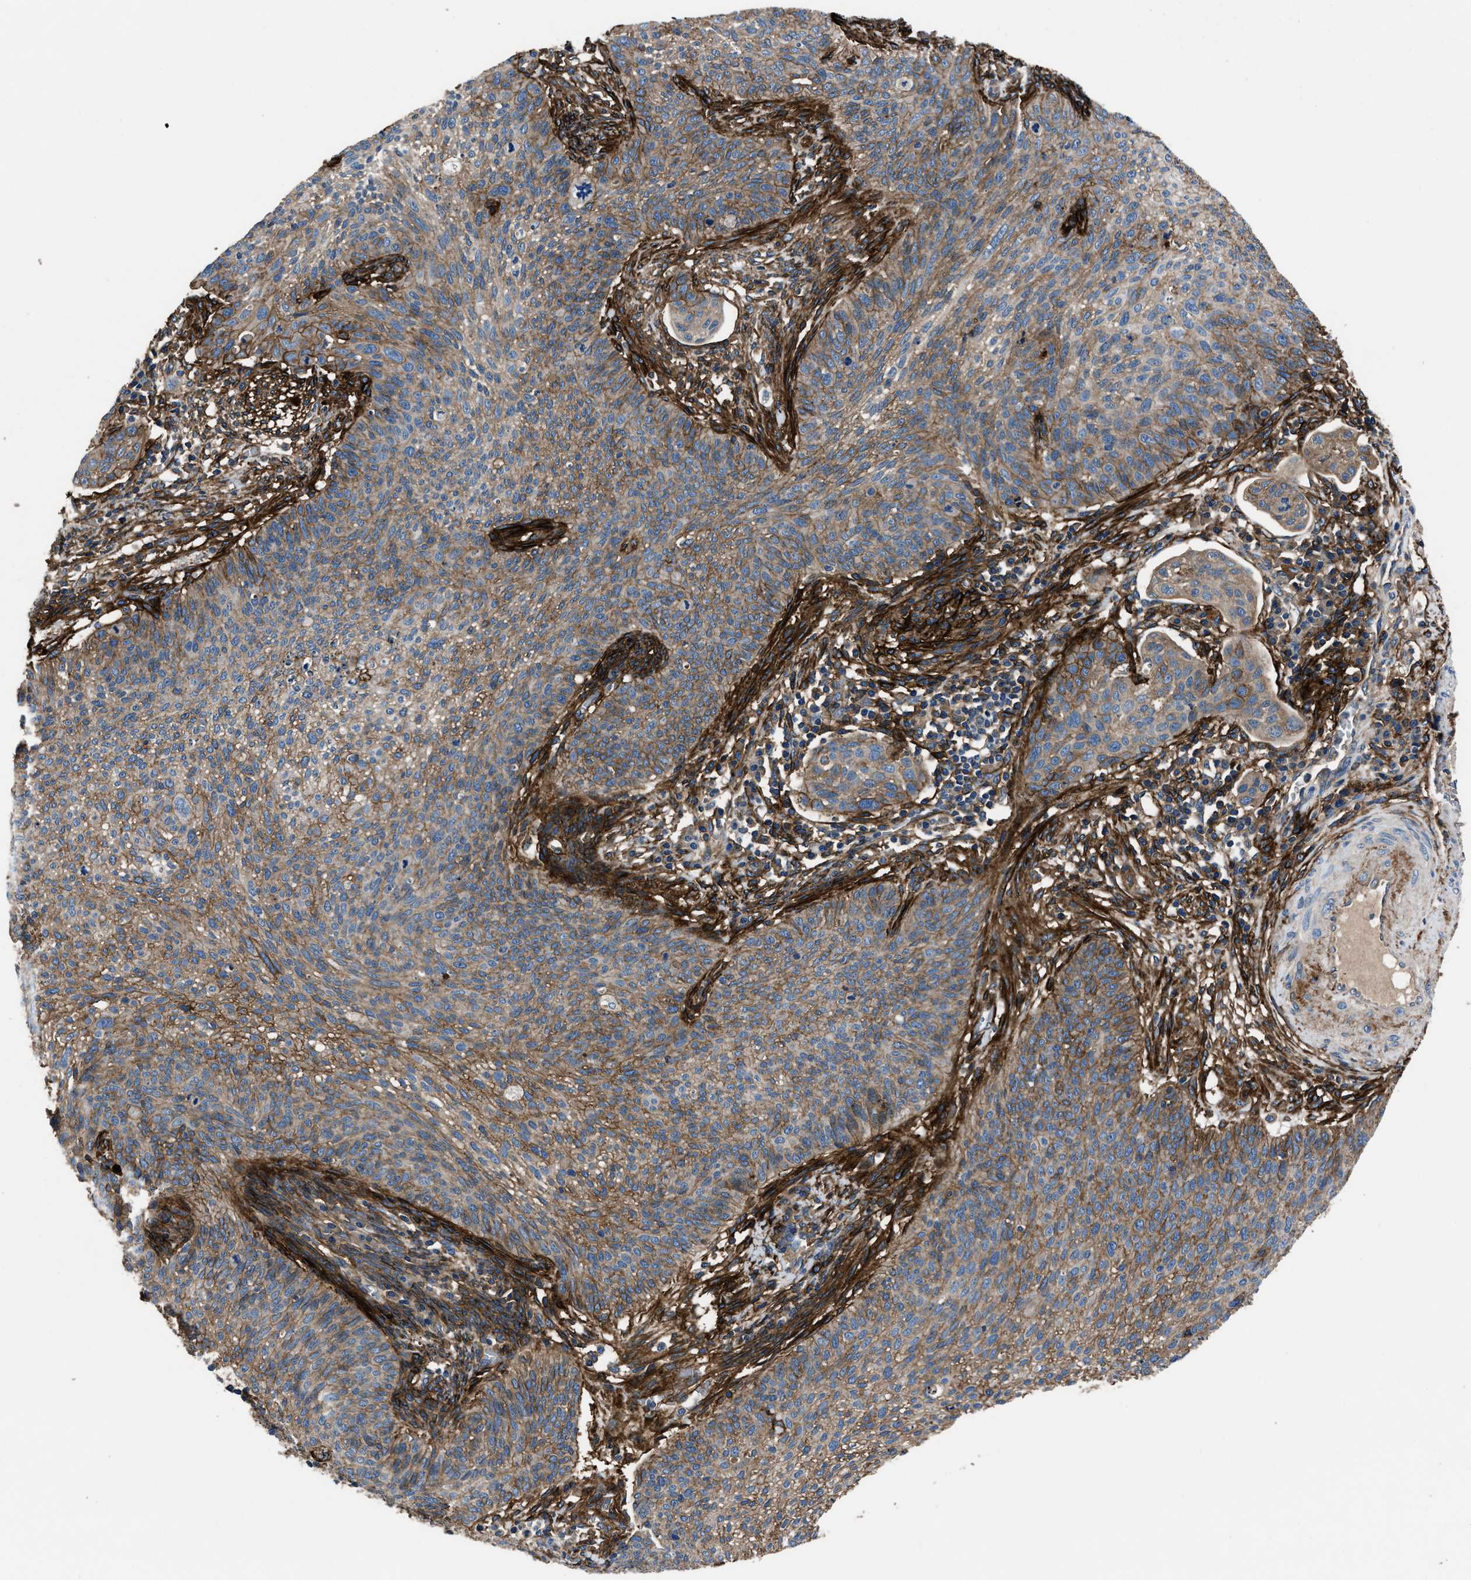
{"staining": {"intensity": "moderate", "quantity": ">75%", "location": "cytoplasmic/membranous"}, "tissue": "cervical cancer", "cell_type": "Tumor cells", "image_type": "cancer", "snomed": [{"axis": "morphology", "description": "Squamous cell carcinoma, NOS"}, {"axis": "topography", "description": "Cervix"}], "caption": "Immunohistochemistry image of neoplastic tissue: human cervical squamous cell carcinoma stained using immunohistochemistry (IHC) exhibits medium levels of moderate protein expression localized specifically in the cytoplasmic/membranous of tumor cells, appearing as a cytoplasmic/membranous brown color.", "gene": "CD276", "patient": {"sex": "female", "age": 70}}